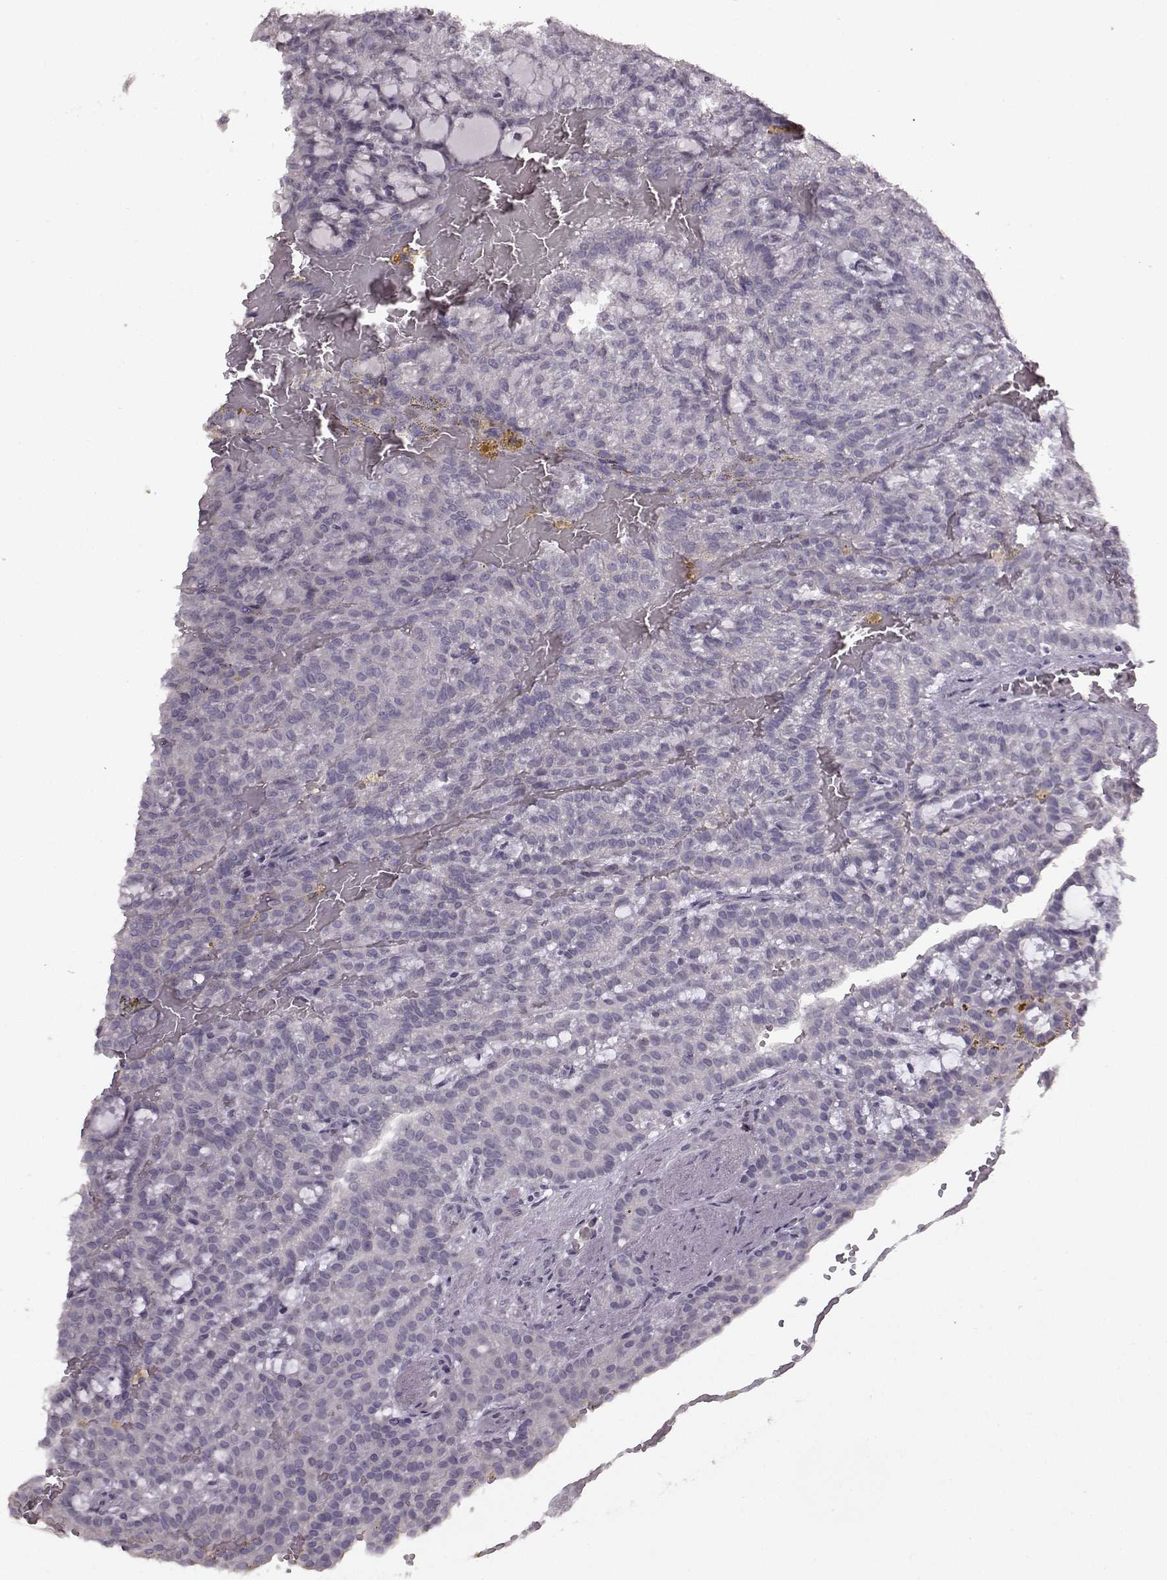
{"staining": {"intensity": "negative", "quantity": "none", "location": "none"}, "tissue": "renal cancer", "cell_type": "Tumor cells", "image_type": "cancer", "snomed": [{"axis": "morphology", "description": "Adenocarcinoma, NOS"}, {"axis": "topography", "description": "Kidney"}], "caption": "Renal cancer (adenocarcinoma) stained for a protein using immunohistochemistry exhibits no staining tumor cells.", "gene": "LHB", "patient": {"sex": "male", "age": 63}}